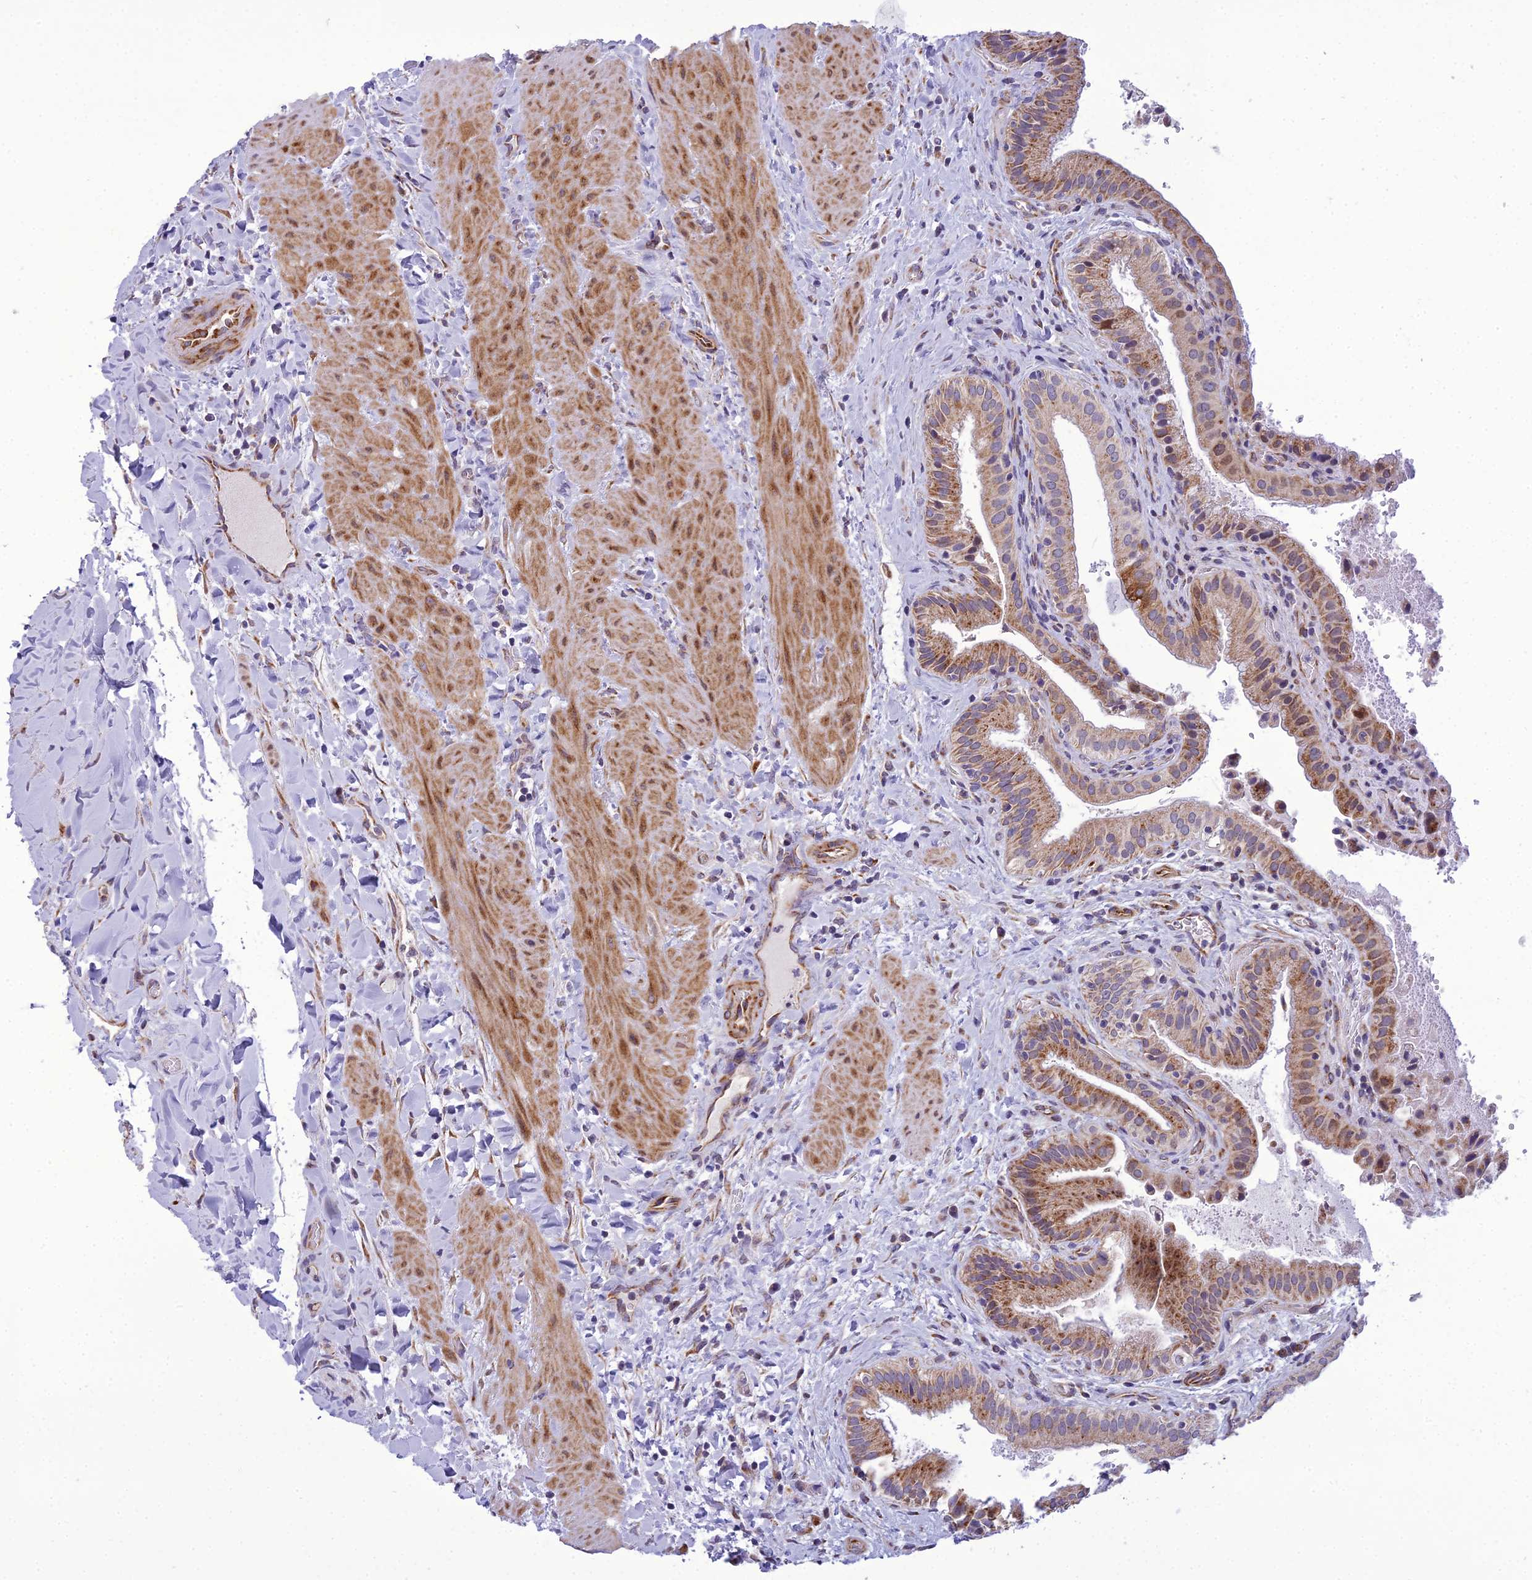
{"staining": {"intensity": "moderate", "quantity": ">75%", "location": "cytoplasmic/membranous"}, "tissue": "gallbladder", "cell_type": "Glandular cells", "image_type": "normal", "snomed": [{"axis": "morphology", "description": "Normal tissue, NOS"}, {"axis": "topography", "description": "Gallbladder"}], "caption": "Immunohistochemistry (DAB) staining of normal gallbladder shows moderate cytoplasmic/membranous protein positivity in about >75% of glandular cells.", "gene": "NODAL", "patient": {"sex": "male", "age": 24}}